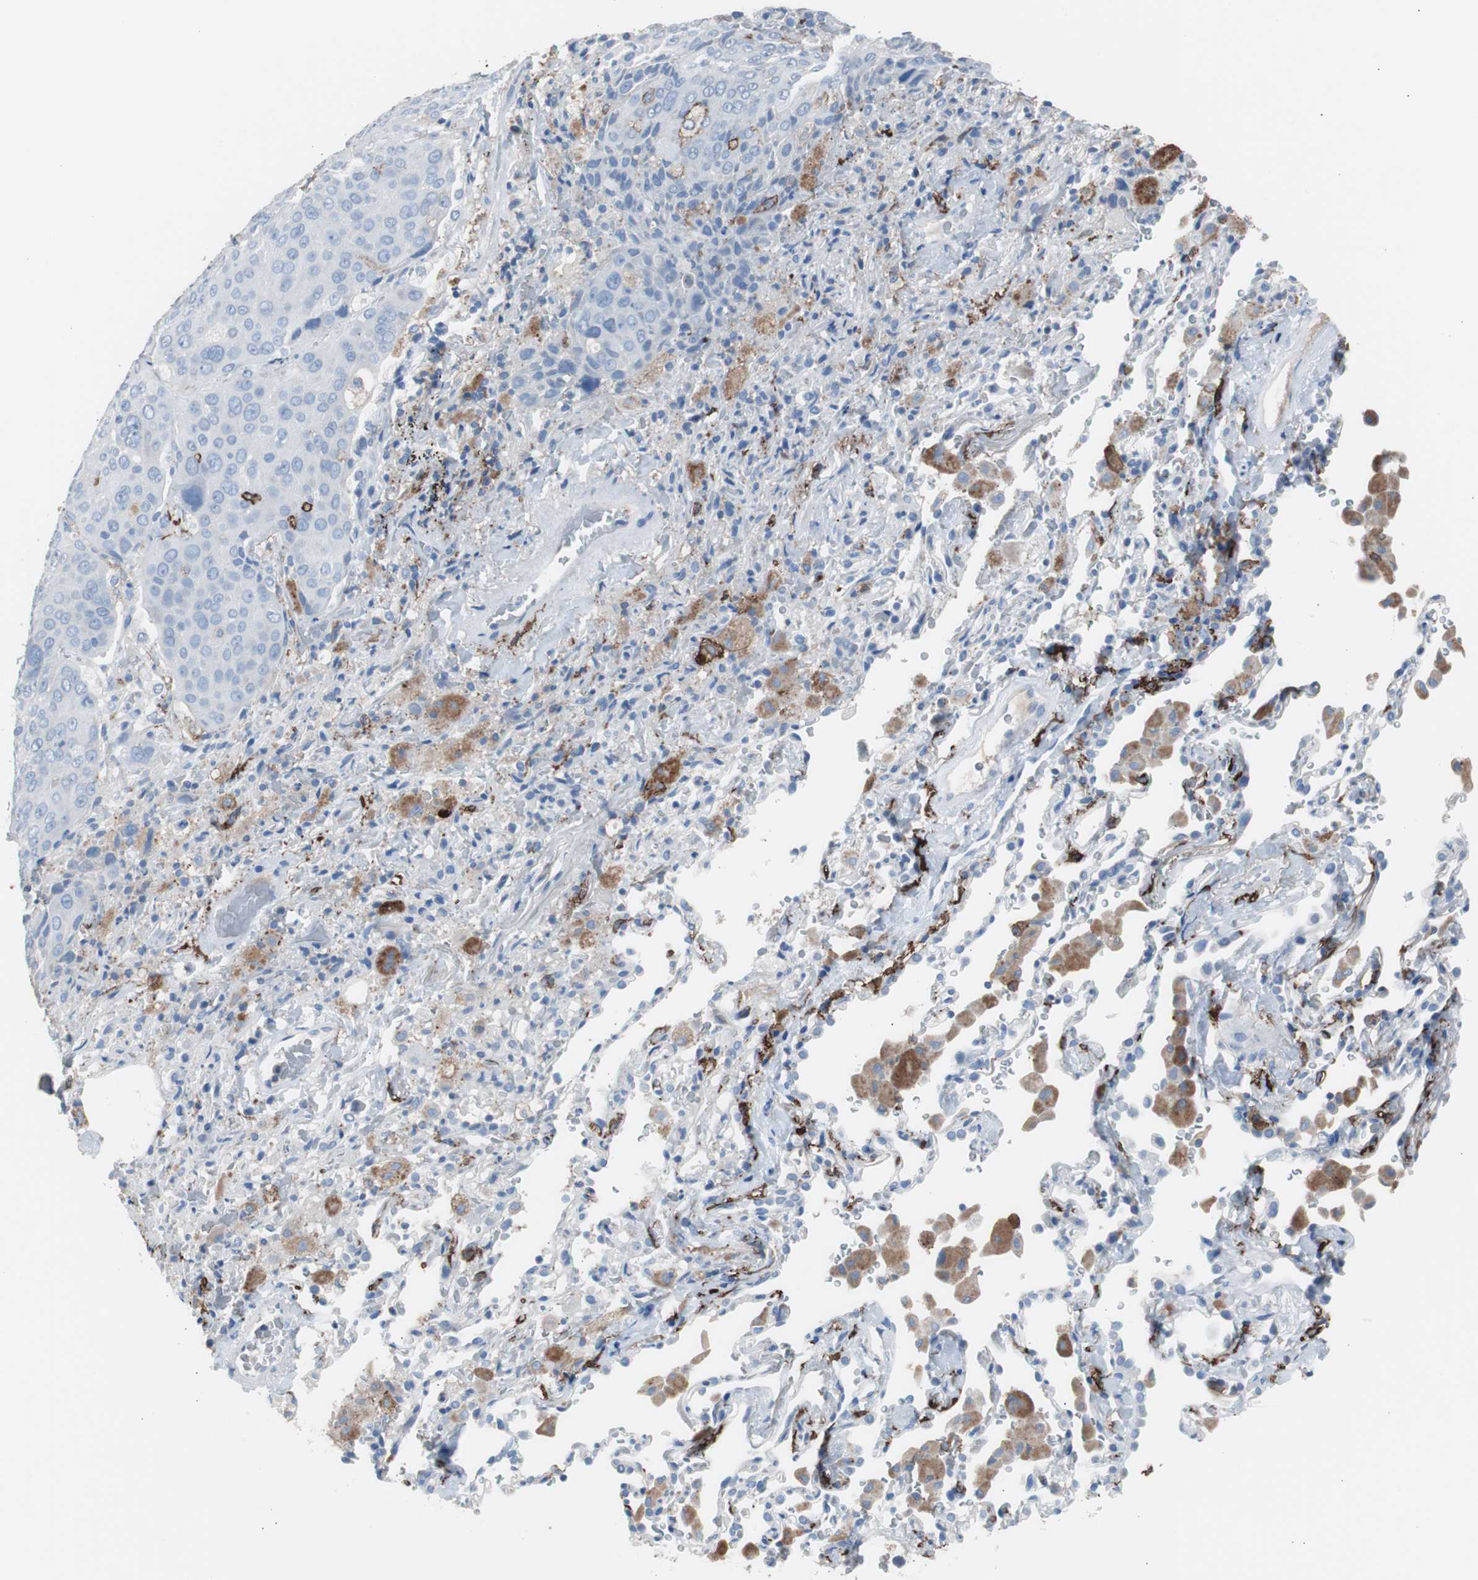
{"staining": {"intensity": "negative", "quantity": "none", "location": "none"}, "tissue": "lung cancer", "cell_type": "Tumor cells", "image_type": "cancer", "snomed": [{"axis": "morphology", "description": "Squamous cell carcinoma, NOS"}, {"axis": "topography", "description": "Lung"}], "caption": "An IHC image of lung cancer is shown. There is no staining in tumor cells of lung cancer.", "gene": "FCGR2B", "patient": {"sex": "male", "age": 54}}